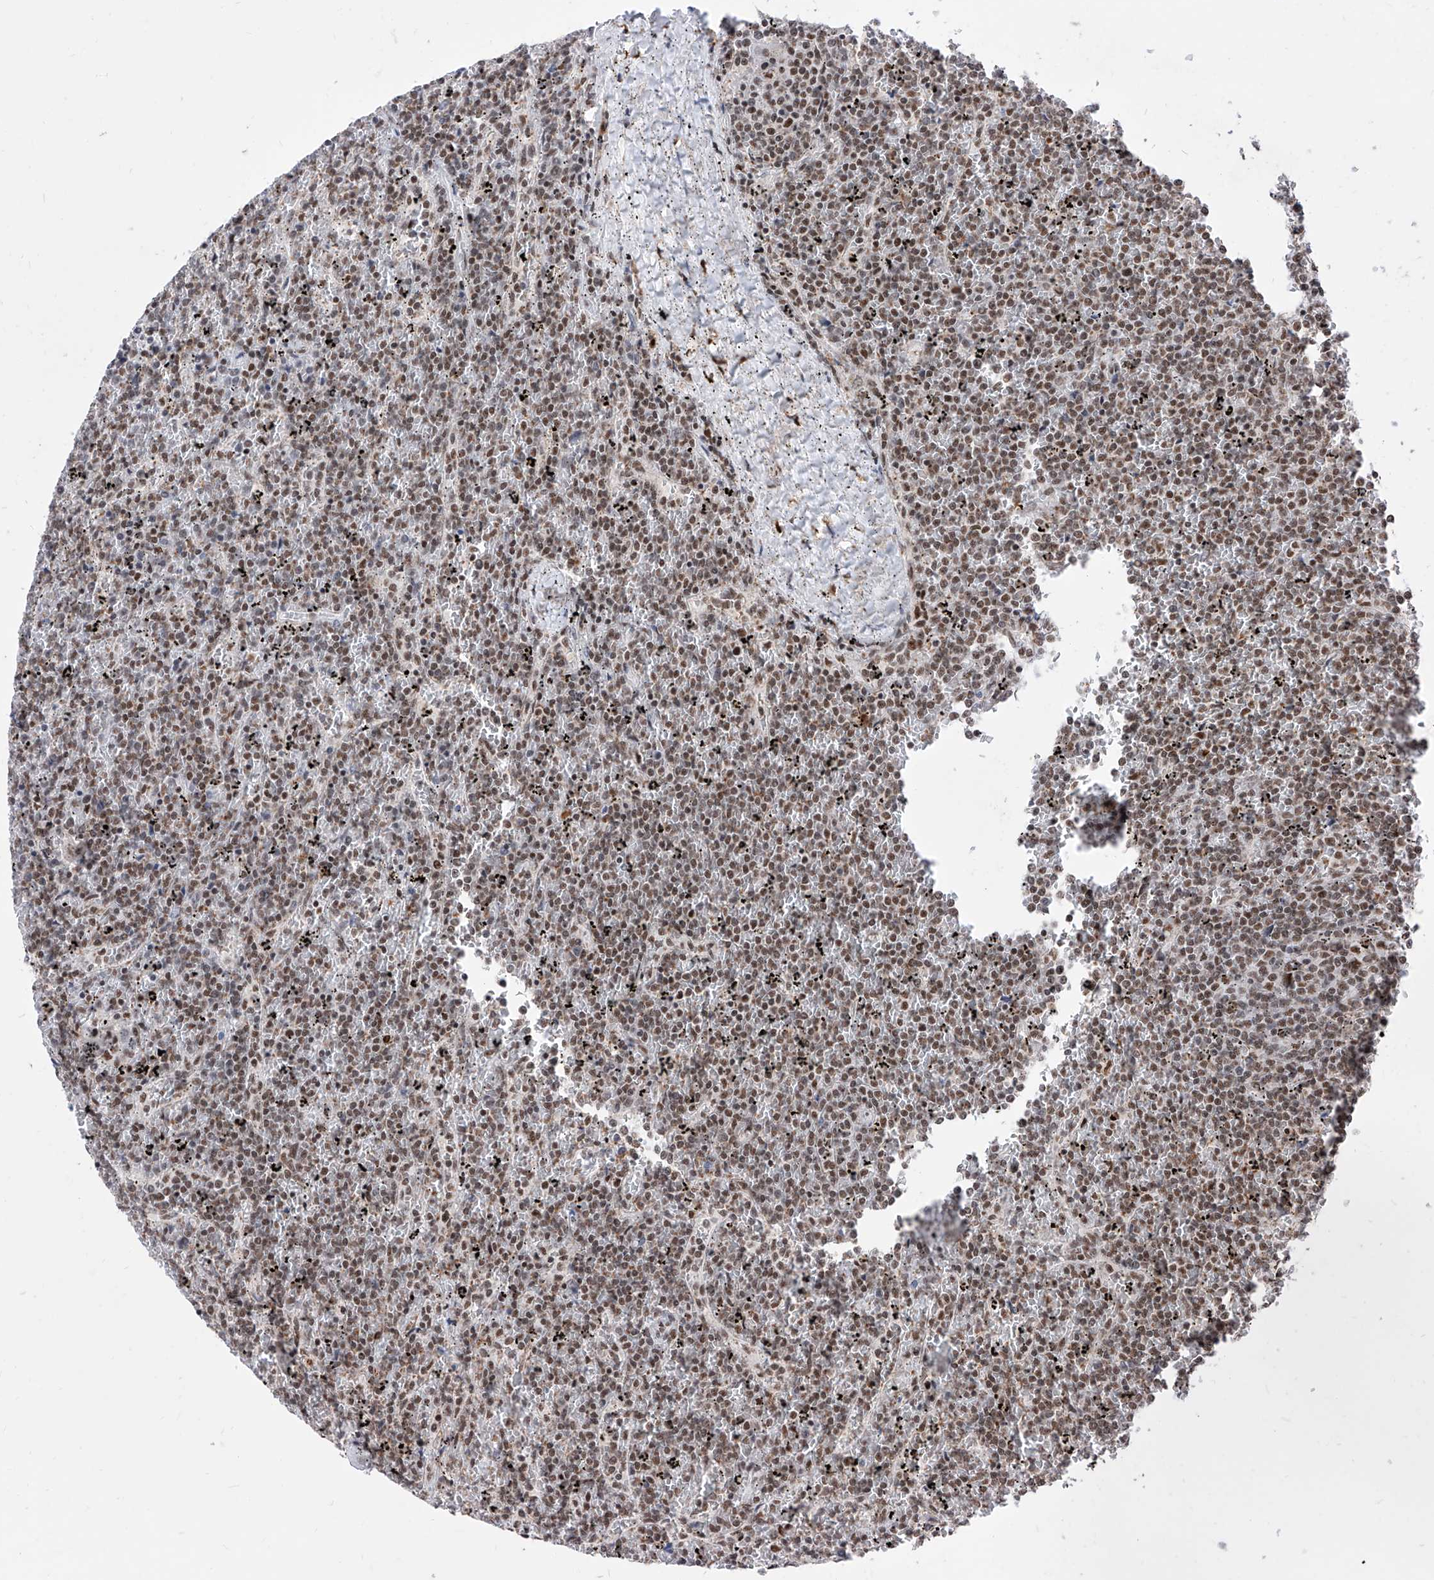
{"staining": {"intensity": "moderate", "quantity": ">75%", "location": "nuclear"}, "tissue": "lymphoma", "cell_type": "Tumor cells", "image_type": "cancer", "snomed": [{"axis": "morphology", "description": "Malignant lymphoma, non-Hodgkin's type, Low grade"}, {"axis": "topography", "description": "Spleen"}], "caption": "Low-grade malignant lymphoma, non-Hodgkin's type was stained to show a protein in brown. There is medium levels of moderate nuclear staining in about >75% of tumor cells.", "gene": "PHF5A", "patient": {"sex": "female", "age": 19}}